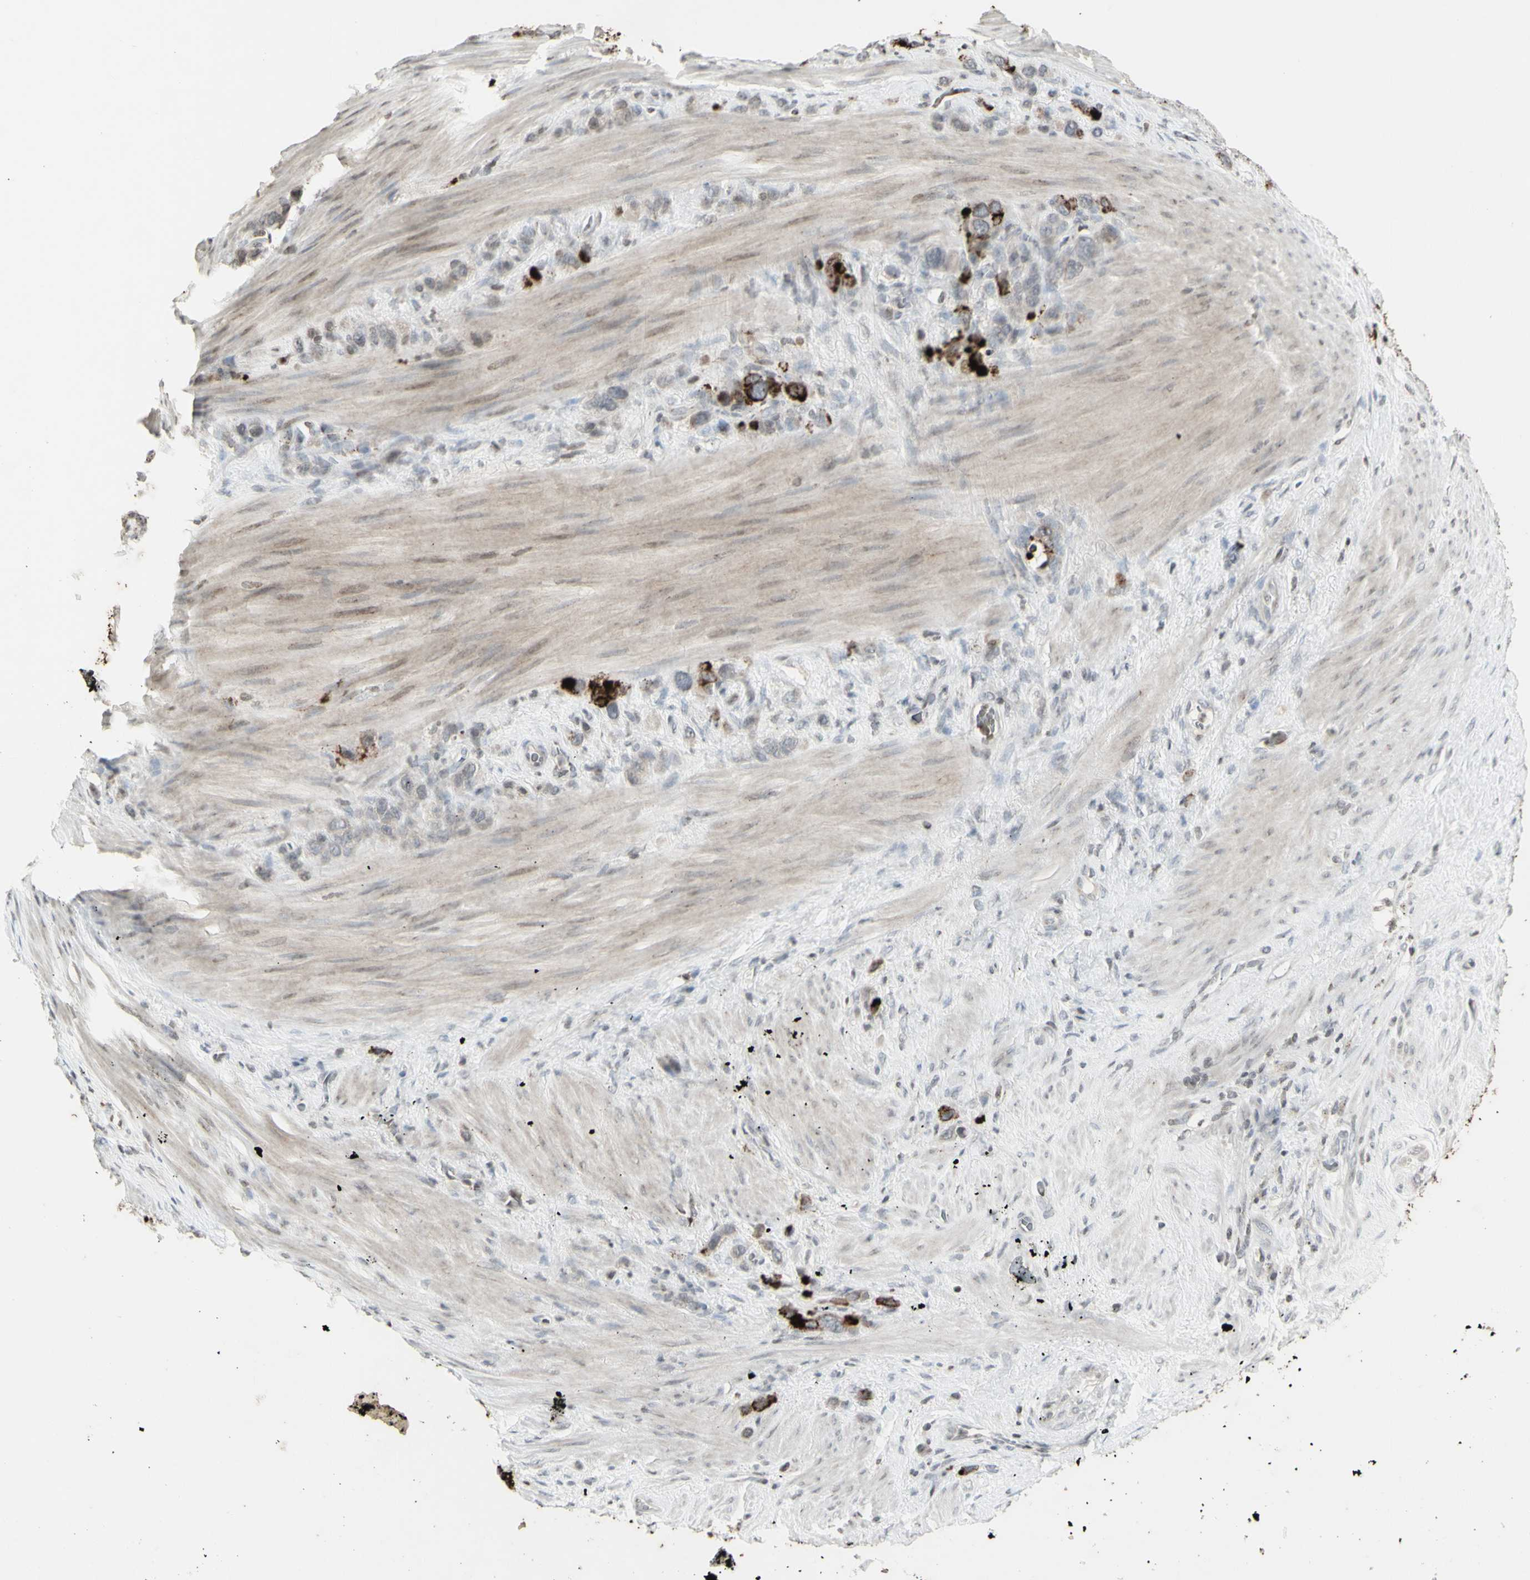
{"staining": {"intensity": "strong", "quantity": "<25%", "location": "cytoplasmic/membranous"}, "tissue": "stomach cancer", "cell_type": "Tumor cells", "image_type": "cancer", "snomed": [{"axis": "morphology", "description": "Adenocarcinoma, NOS"}, {"axis": "morphology", "description": "Adenocarcinoma, High grade"}, {"axis": "topography", "description": "Stomach, upper"}, {"axis": "topography", "description": "Stomach, lower"}], "caption": "High-grade adenocarcinoma (stomach) stained with DAB (3,3'-diaminobenzidine) IHC reveals medium levels of strong cytoplasmic/membranous expression in about <25% of tumor cells. (DAB (3,3'-diaminobenzidine) IHC with brightfield microscopy, high magnification).", "gene": "MUC5AC", "patient": {"sex": "female", "age": 65}}